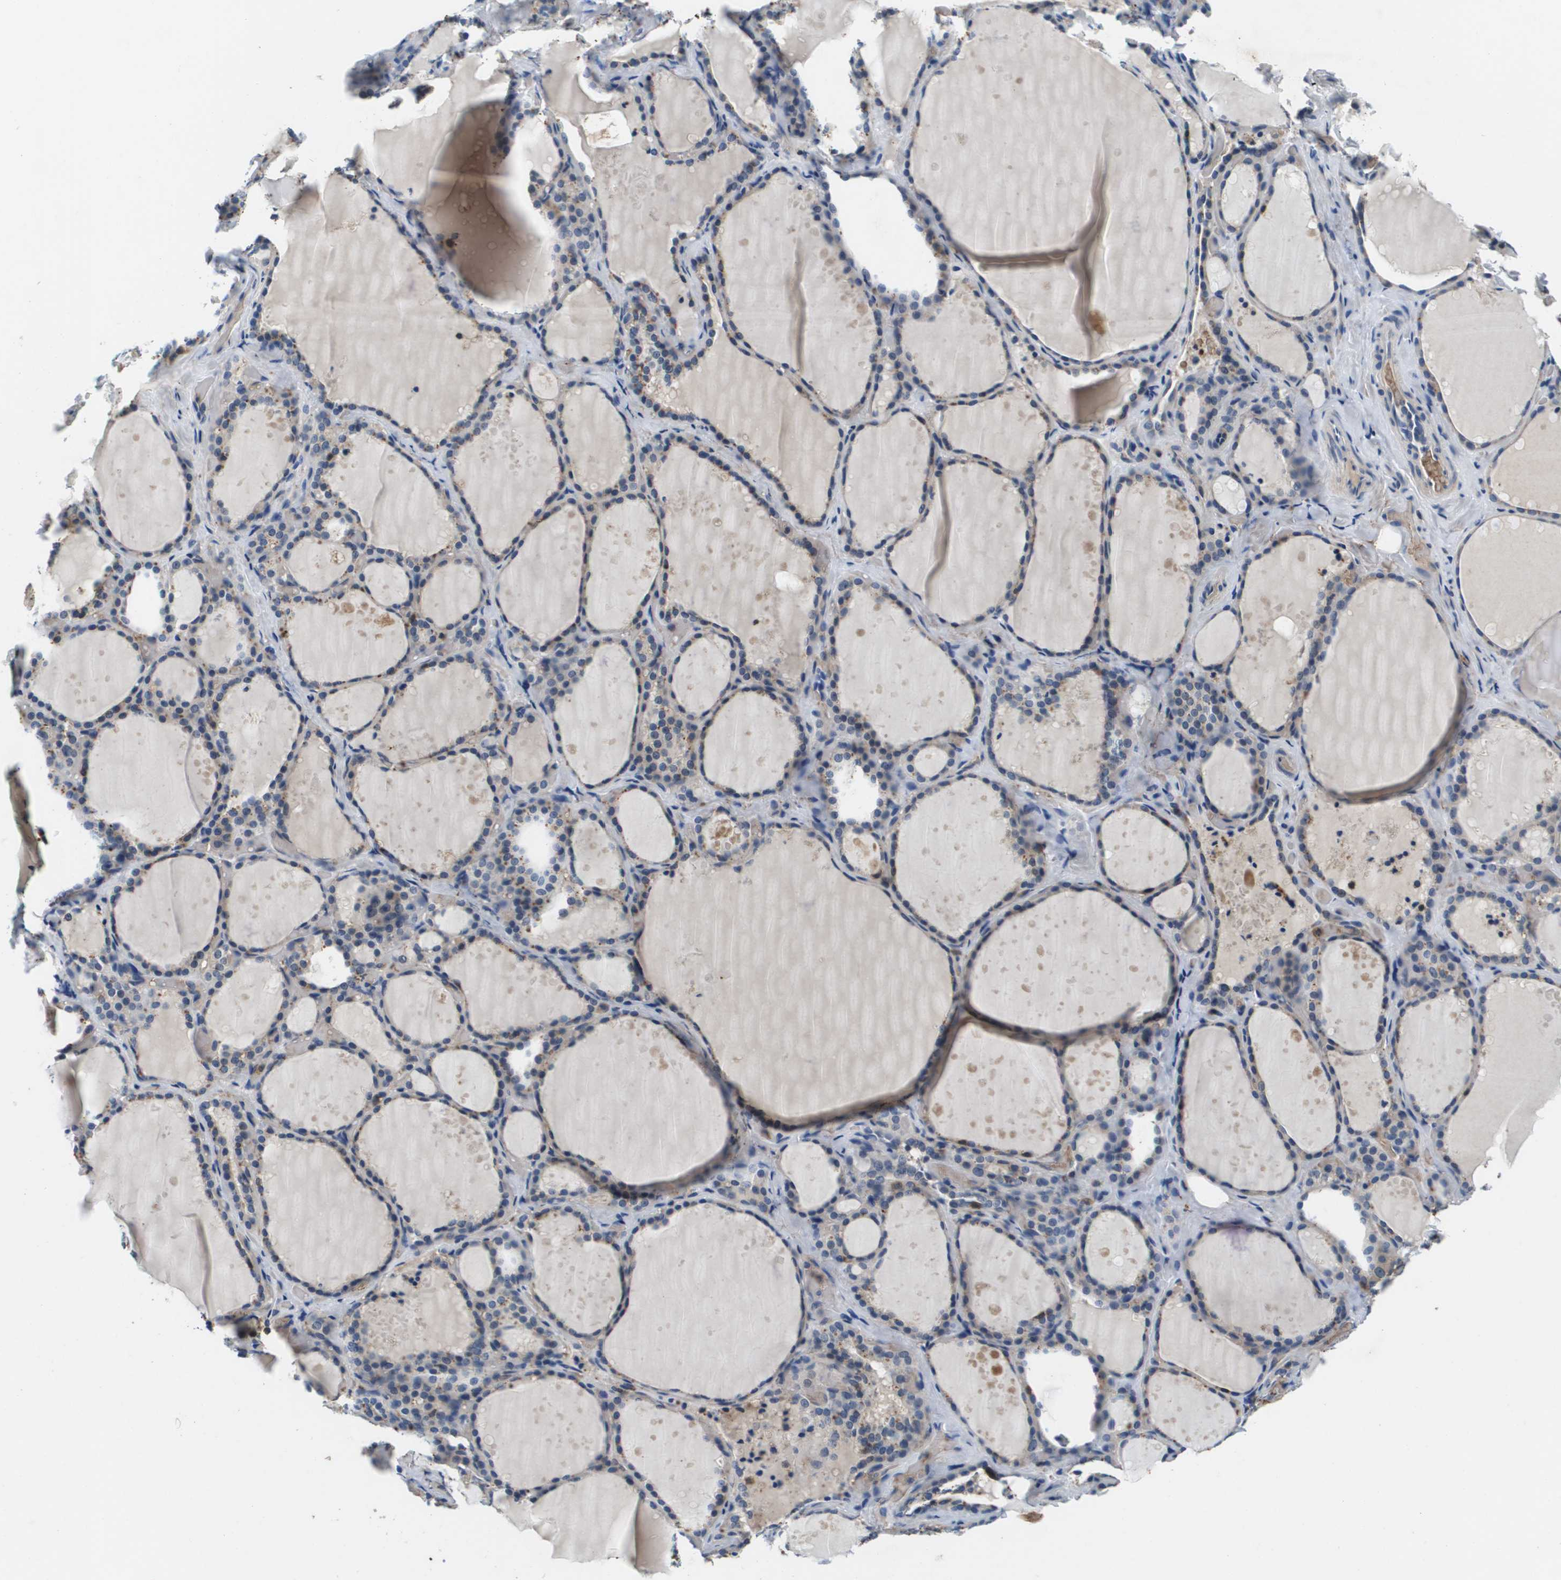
{"staining": {"intensity": "moderate", "quantity": "<25%", "location": "cytoplasmic/membranous"}, "tissue": "thyroid gland", "cell_type": "Glandular cells", "image_type": "normal", "snomed": [{"axis": "morphology", "description": "Normal tissue, NOS"}, {"axis": "topography", "description": "Thyroid gland"}], "caption": "IHC (DAB (3,3'-diaminobenzidine)) staining of normal thyroid gland demonstrates moderate cytoplasmic/membranous protein positivity in about <25% of glandular cells. The protein of interest is stained brown, and the nuclei are stained in blue (DAB IHC with brightfield microscopy, high magnification).", "gene": "KCNQ5", "patient": {"sex": "female", "age": 44}}